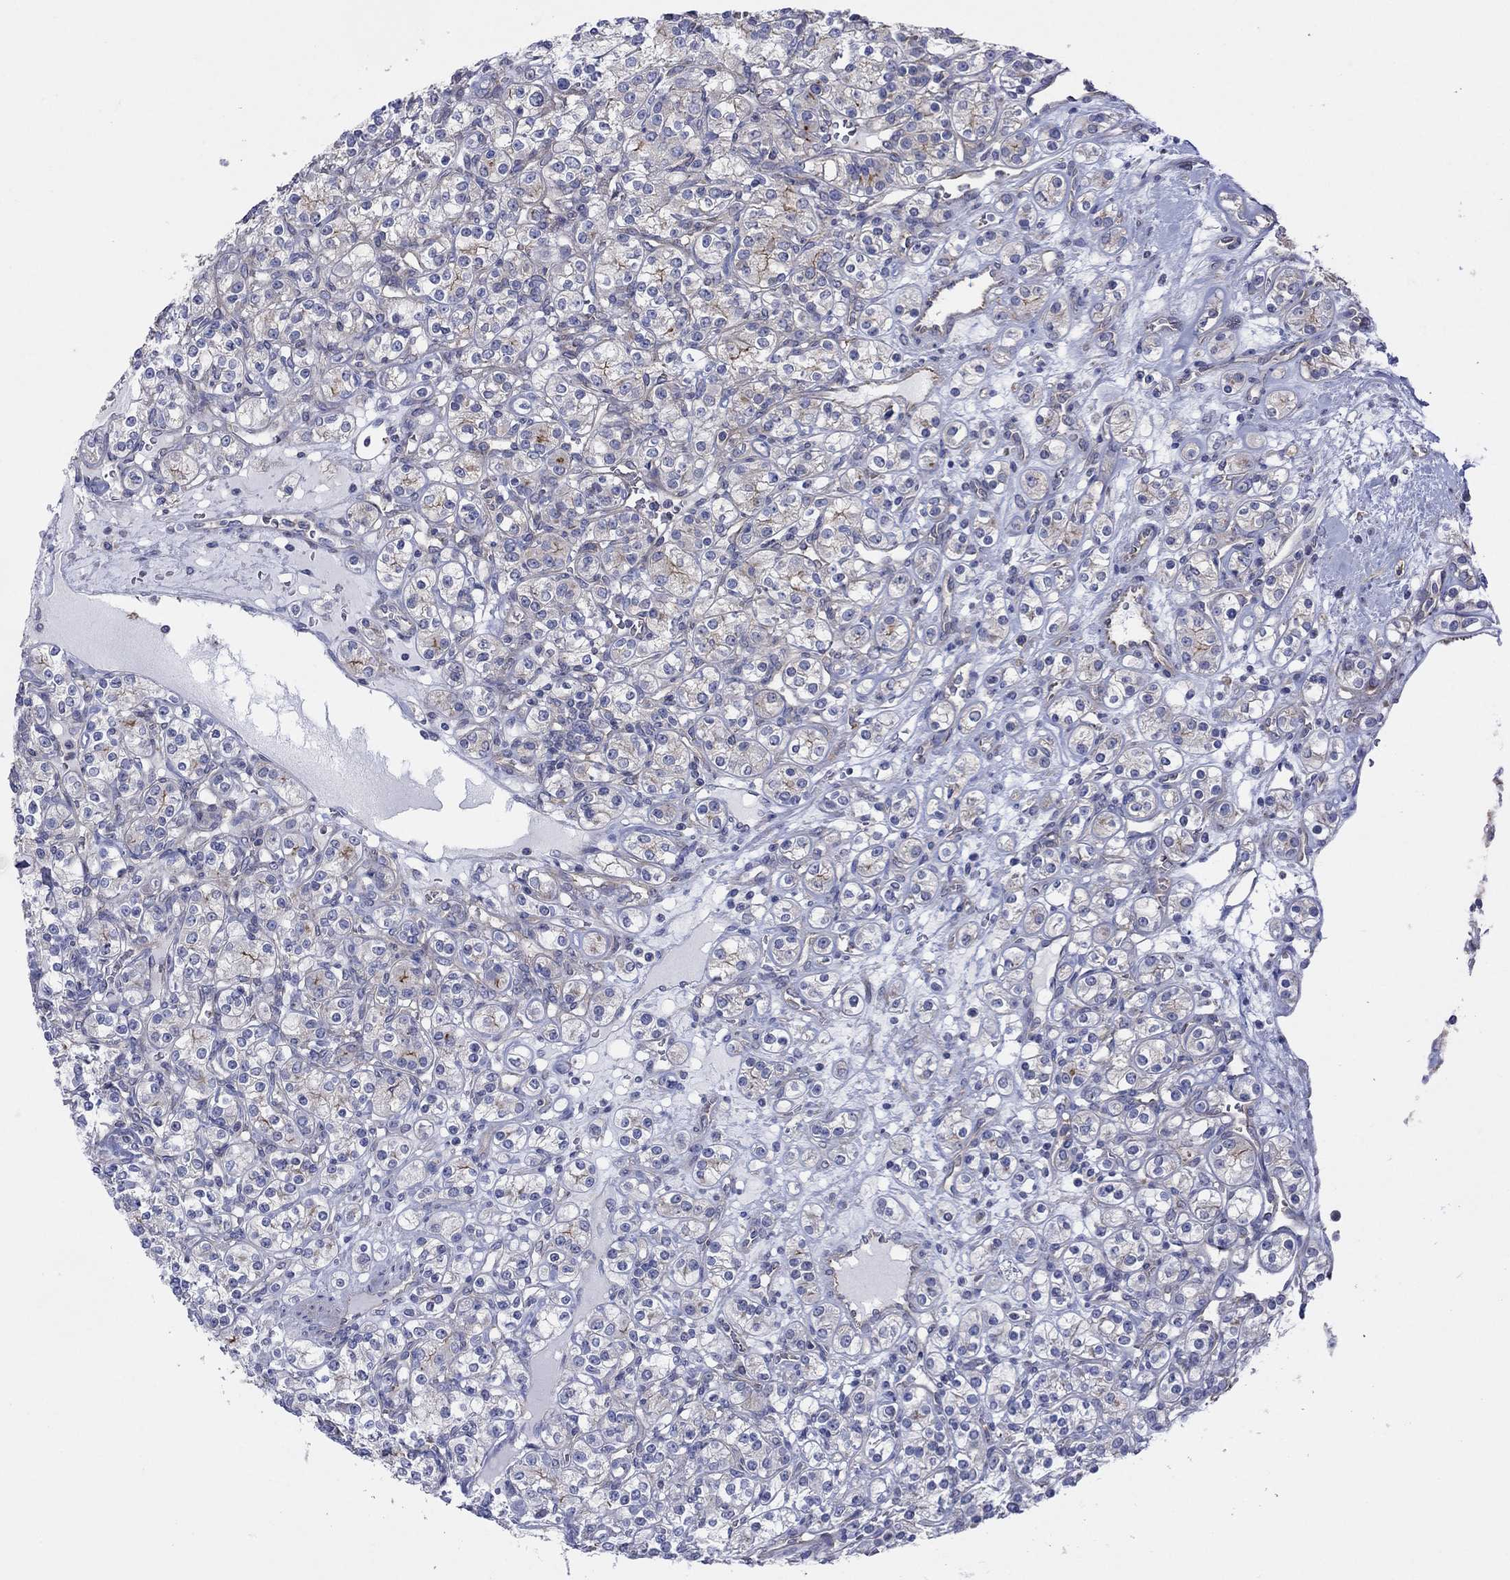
{"staining": {"intensity": "moderate", "quantity": "<25%", "location": "cytoplasmic/membranous"}, "tissue": "renal cancer", "cell_type": "Tumor cells", "image_type": "cancer", "snomed": [{"axis": "morphology", "description": "Adenocarcinoma, NOS"}, {"axis": "topography", "description": "Kidney"}], "caption": "High-magnification brightfield microscopy of renal cancer stained with DAB (brown) and counterstained with hematoxylin (blue). tumor cells exhibit moderate cytoplasmic/membranous staining is seen in approximately<25% of cells. Nuclei are stained in blue.", "gene": "TPRN", "patient": {"sex": "male", "age": 77}}